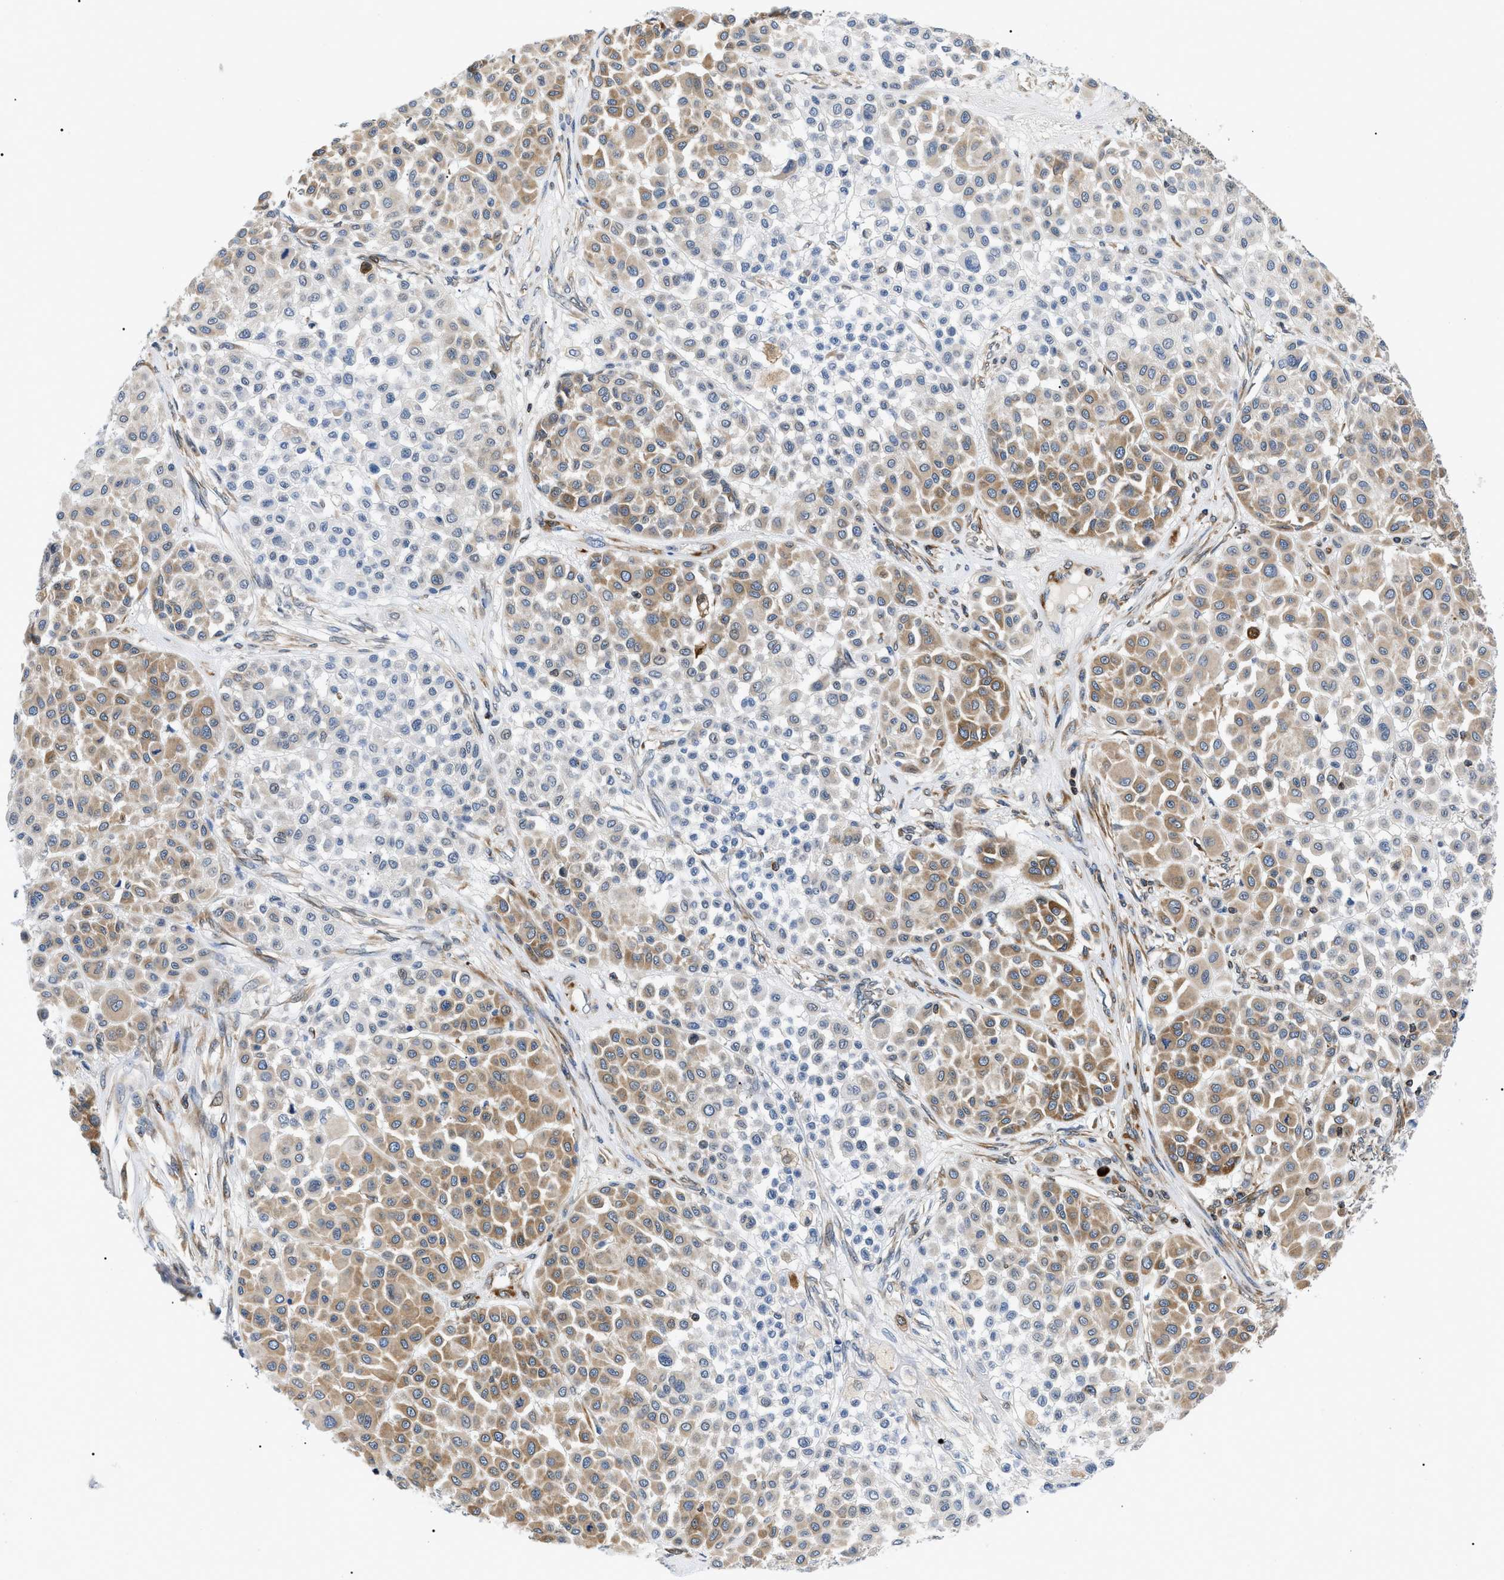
{"staining": {"intensity": "moderate", "quantity": "25%-75%", "location": "cytoplasmic/membranous"}, "tissue": "melanoma", "cell_type": "Tumor cells", "image_type": "cancer", "snomed": [{"axis": "morphology", "description": "Malignant melanoma, Metastatic site"}, {"axis": "topography", "description": "Soft tissue"}], "caption": "Malignant melanoma (metastatic site) was stained to show a protein in brown. There is medium levels of moderate cytoplasmic/membranous expression in approximately 25%-75% of tumor cells.", "gene": "DERL1", "patient": {"sex": "male", "age": 41}}